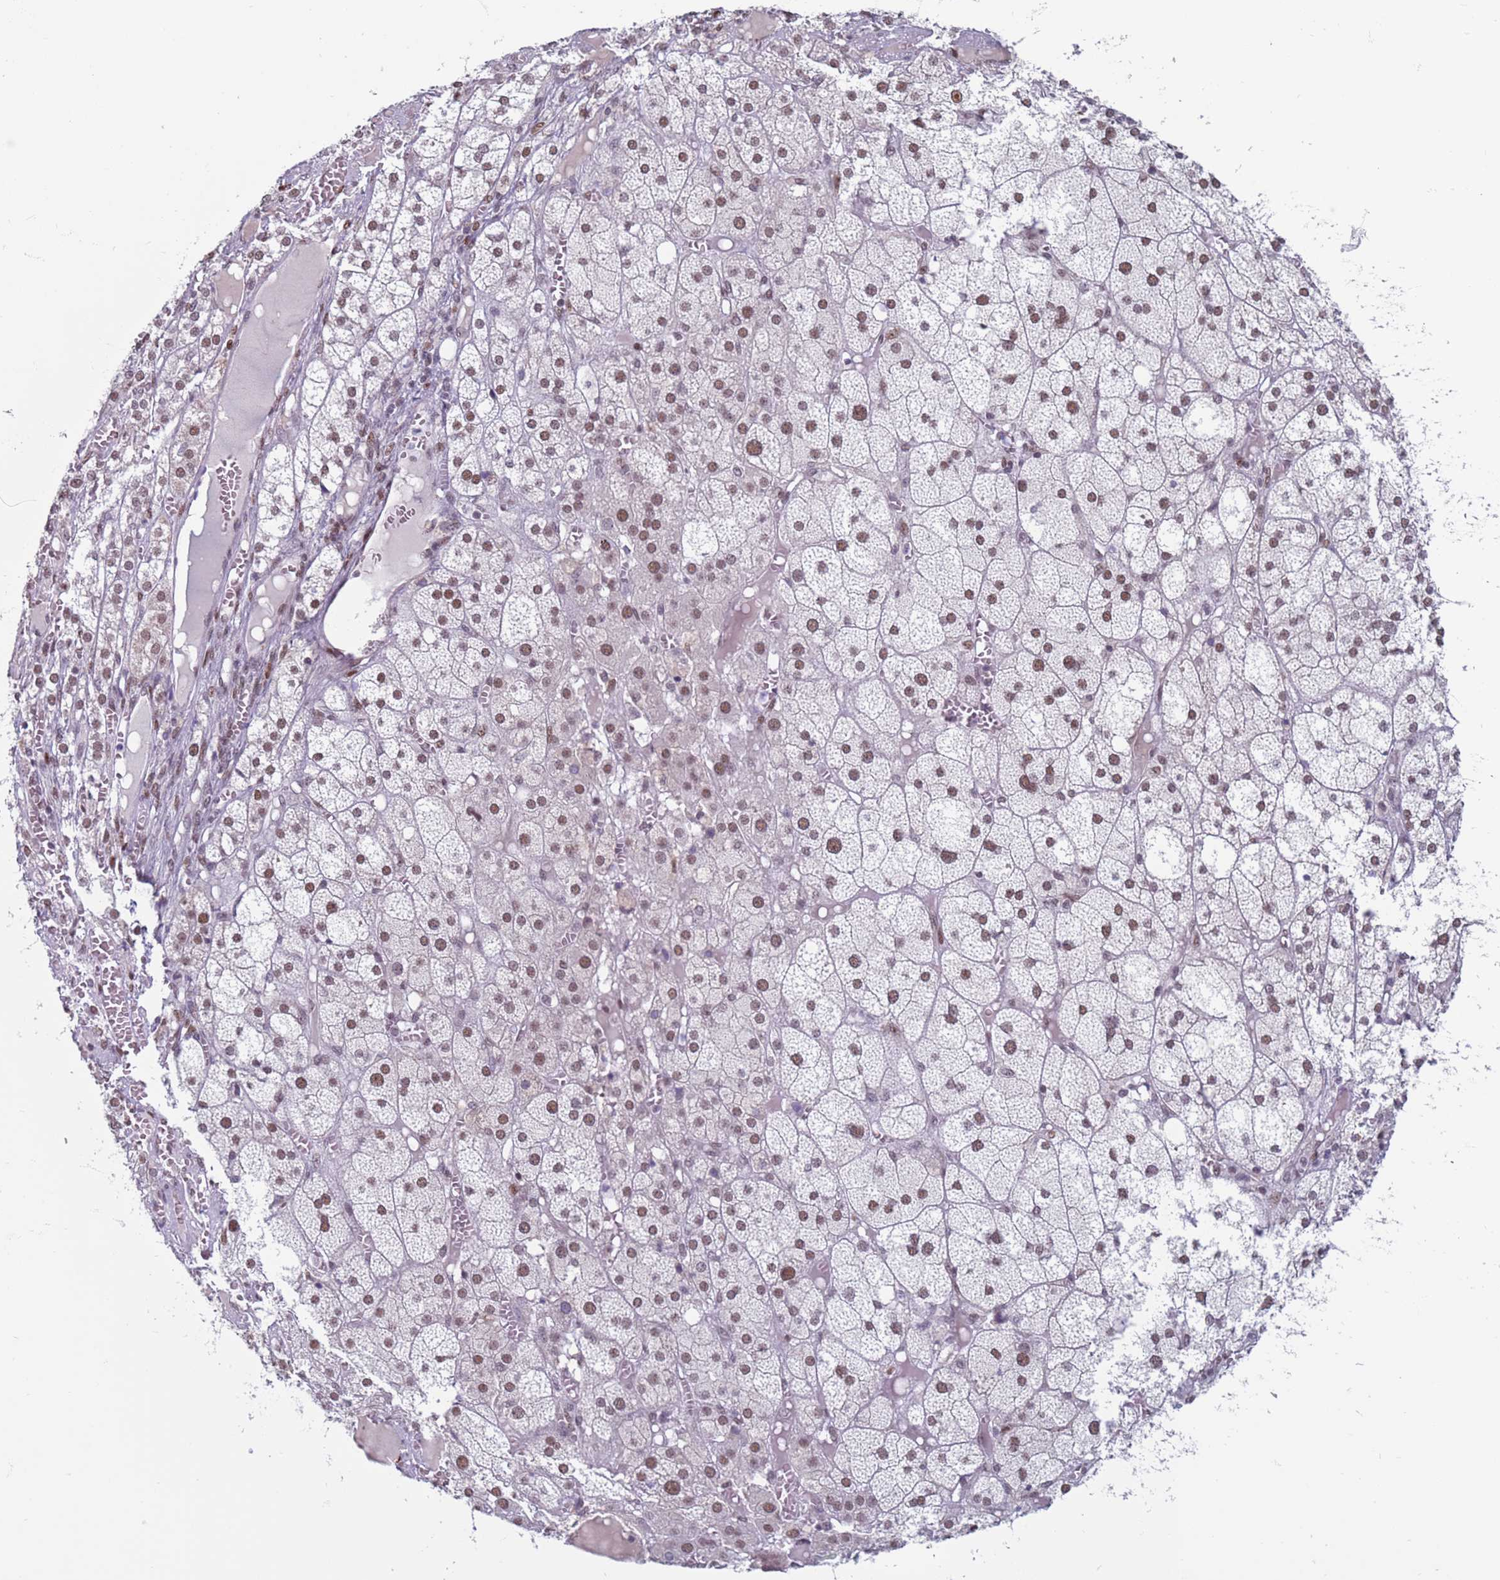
{"staining": {"intensity": "strong", "quantity": "25%-75%", "location": "nuclear"}, "tissue": "adrenal gland", "cell_type": "Glandular cells", "image_type": "normal", "snomed": [{"axis": "morphology", "description": "Normal tissue, NOS"}, {"axis": "topography", "description": "Adrenal gland"}], "caption": "Immunohistochemistry photomicrograph of benign adrenal gland: human adrenal gland stained using IHC displays high levels of strong protein expression localized specifically in the nuclear of glandular cells, appearing as a nuclear brown color.", "gene": "SAE1", "patient": {"sex": "female", "age": 61}}